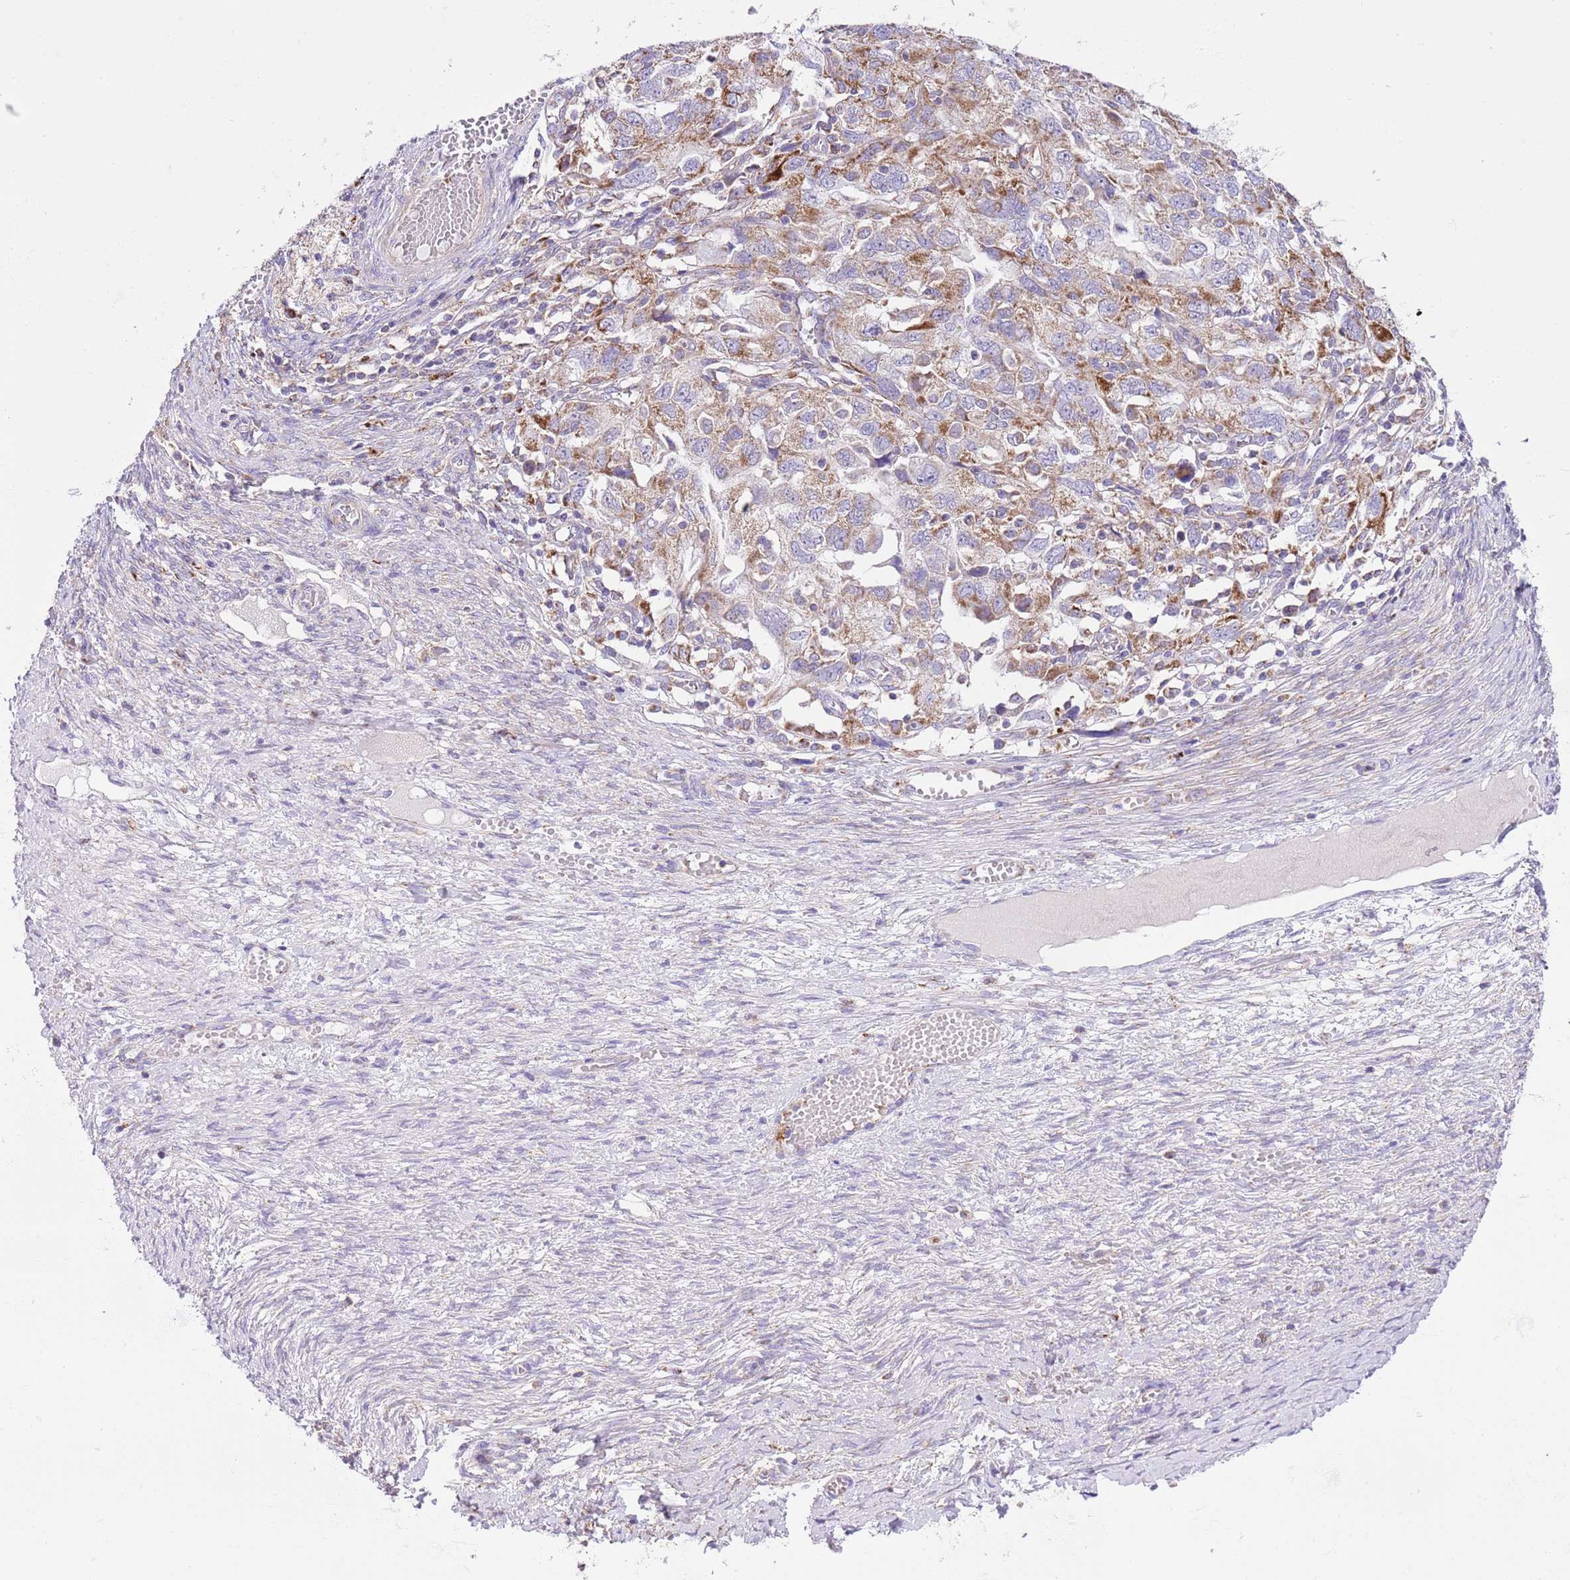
{"staining": {"intensity": "moderate", "quantity": "25%-75%", "location": "cytoplasmic/membranous"}, "tissue": "ovarian cancer", "cell_type": "Tumor cells", "image_type": "cancer", "snomed": [{"axis": "morphology", "description": "Carcinoma, NOS"}, {"axis": "morphology", "description": "Cystadenocarcinoma, serous, NOS"}, {"axis": "topography", "description": "Ovary"}], "caption": "This micrograph reveals immunohistochemistry staining of human carcinoma (ovarian), with medium moderate cytoplasmic/membranous expression in approximately 25%-75% of tumor cells.", "gene": "SS18L2", "patient": {"sex": "female", "age": 69}}